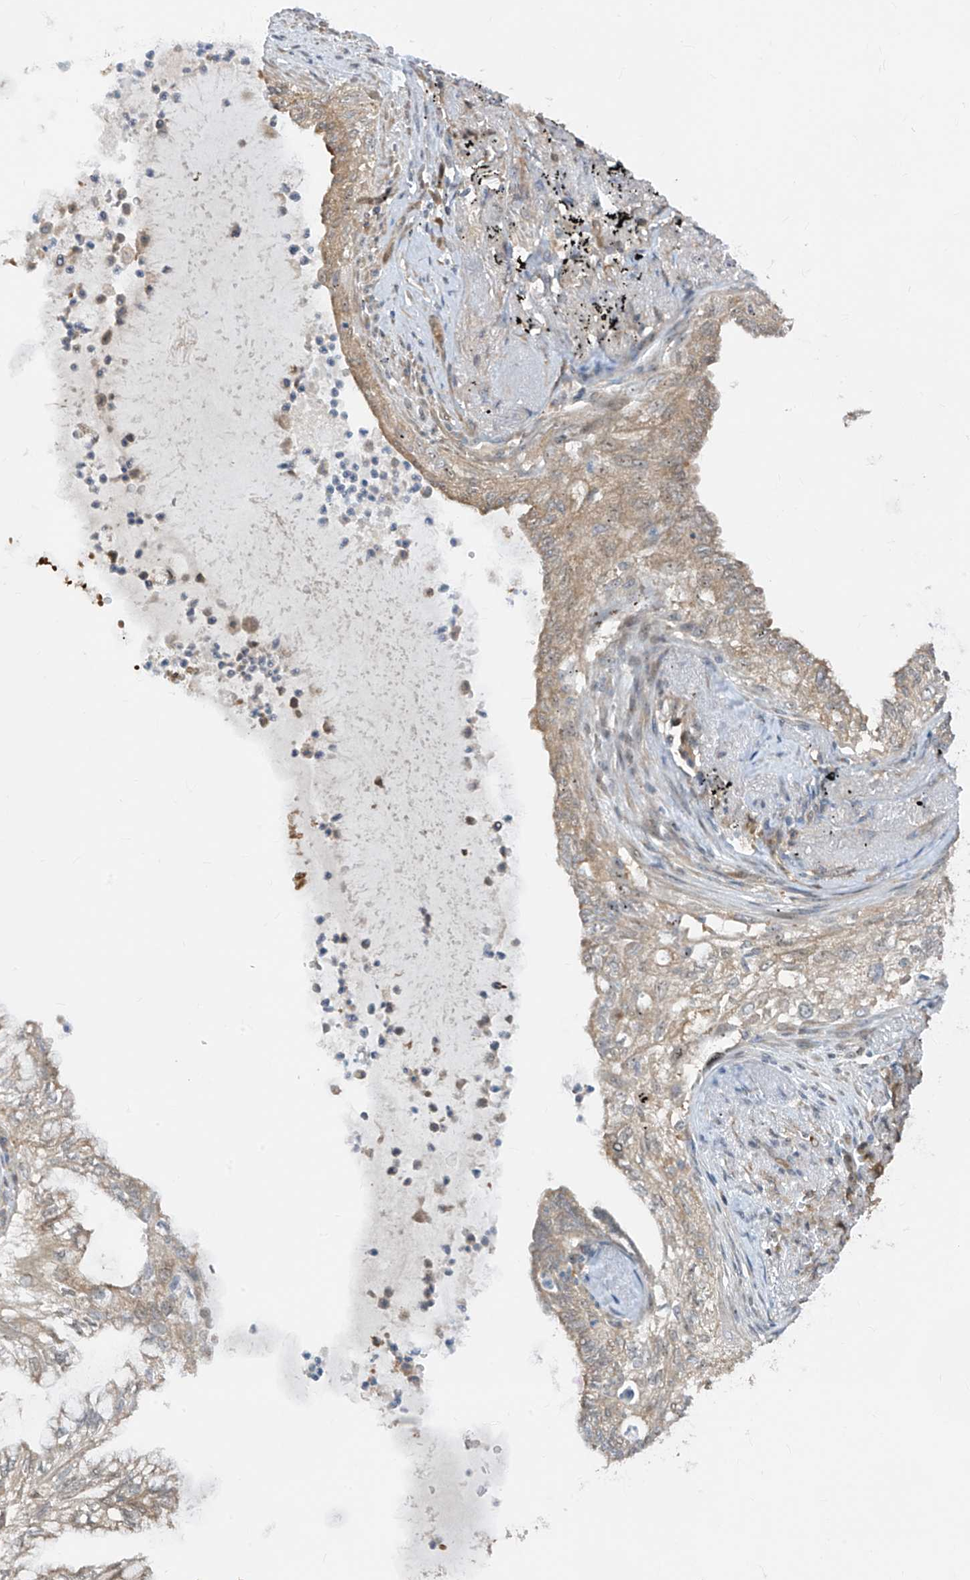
{"staining": {"intensity": "weak", "quantity": ">75%", "location": "cytoplasmic/membranous"}, "tissue": "lung cancer", "cell_type": "Tumor cells", "image_type": "cancer", "snomed": [{"axis": "morphology", "description": "Adenocarcinoma, NOS"}, {"axis": "topography", "description": "Lung"}], "caption": "Weak cytoplasmic/membranous expression for a protein is seen in about >75% of tumor cells of lung adenocarcinoma using IHC.", "gene": "TTC38", "patient": {"sex": "female", "age": 70}}